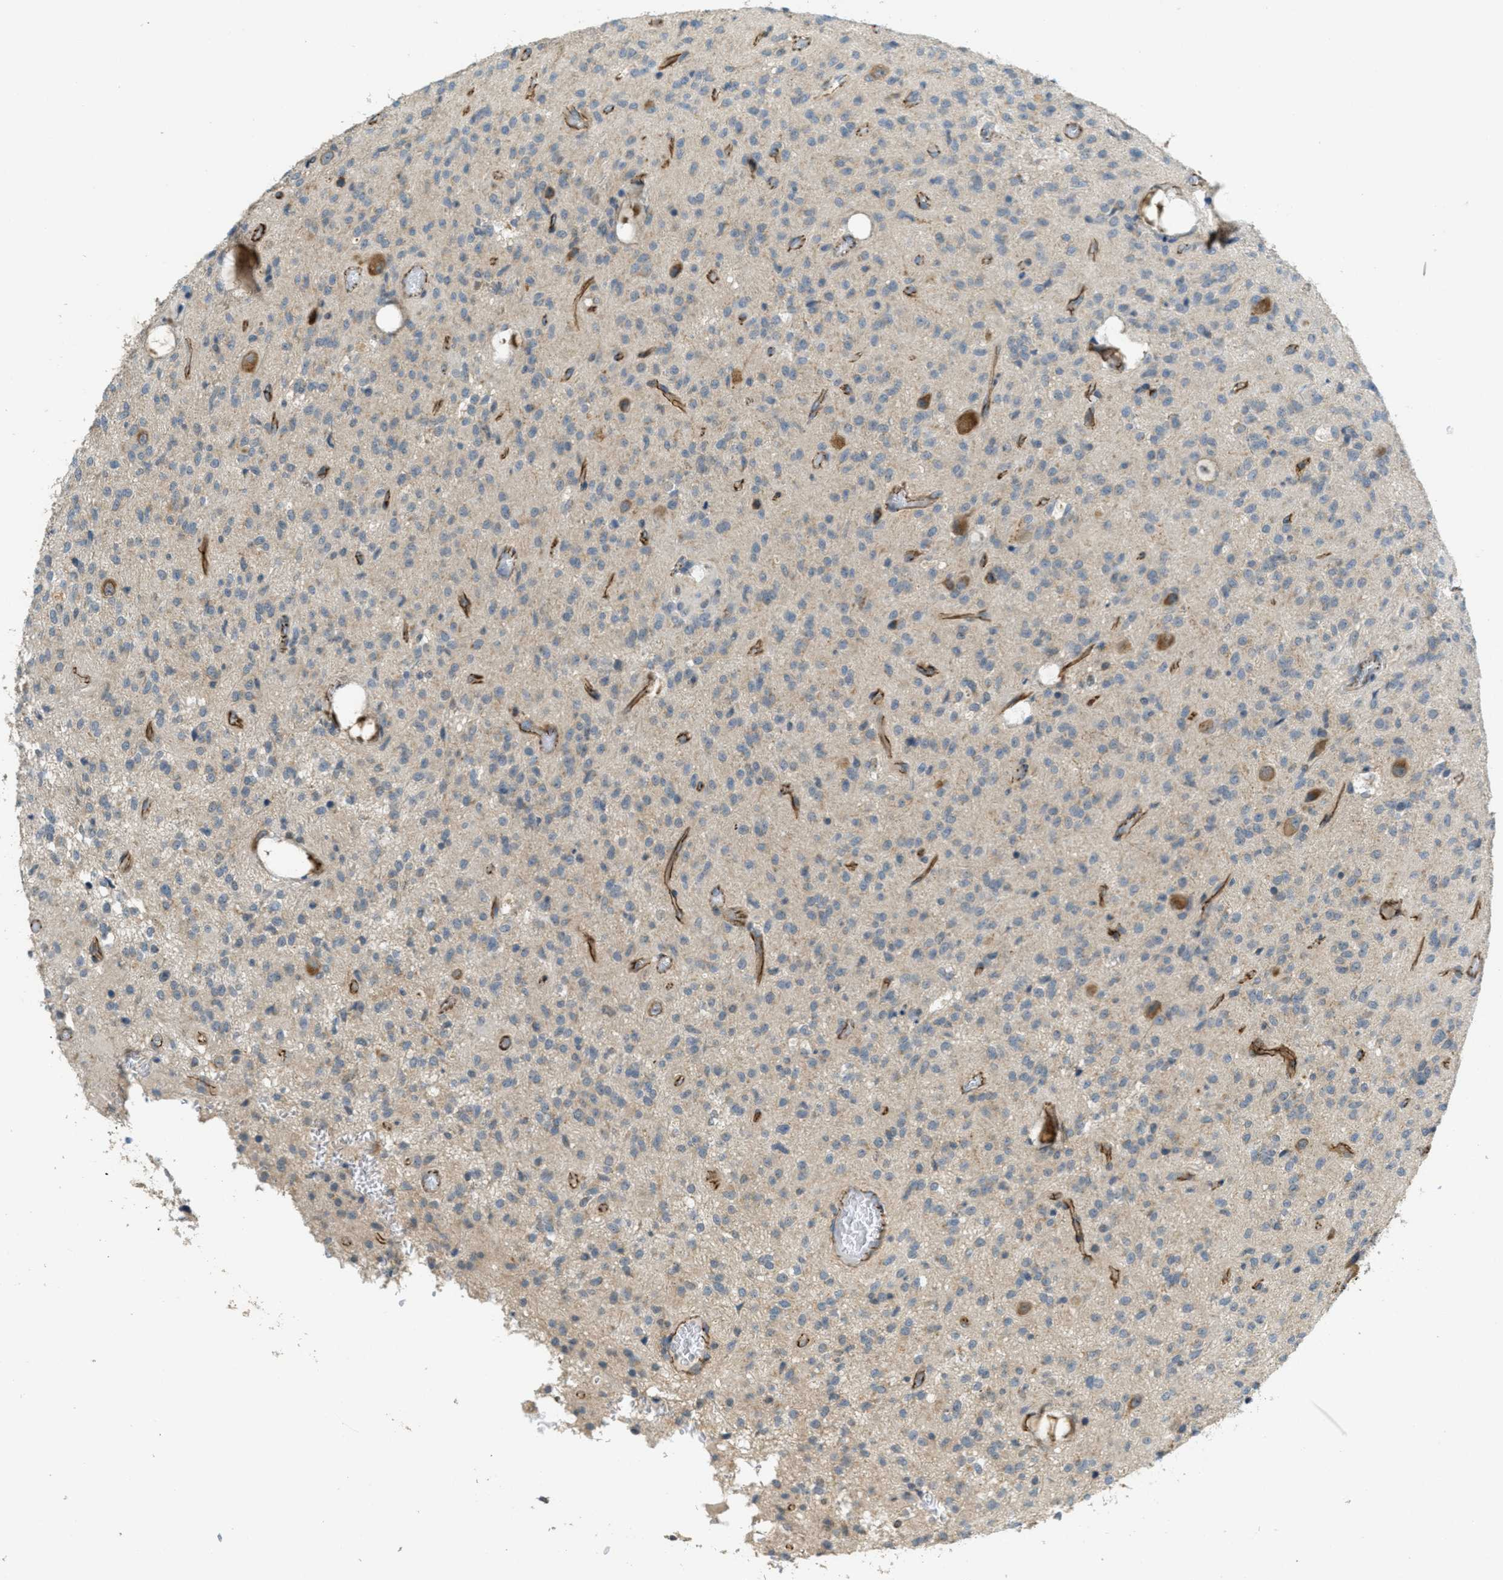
{"staining": {"intensity": "weak", "quantity": "<25%", "location": "cytoplasmic/membranous"}, "tissue": "glioma", "cell_type": "Tumor cells", "image_type": "cancer", "snomed": [{"axis": "morphology", "description": "Glioma, malignant, High grade"}, {"axis": "topography", "description": "Brain"}], "caption": "The IHC micrograph has no significant expression in tumor cells of glioma tissue. (DAB (3,3'-diaminobenzidine) IHC with hematoxylin counter stain).", "gene": "JCAD", "patient": {"sex": "female", "age": 59}}